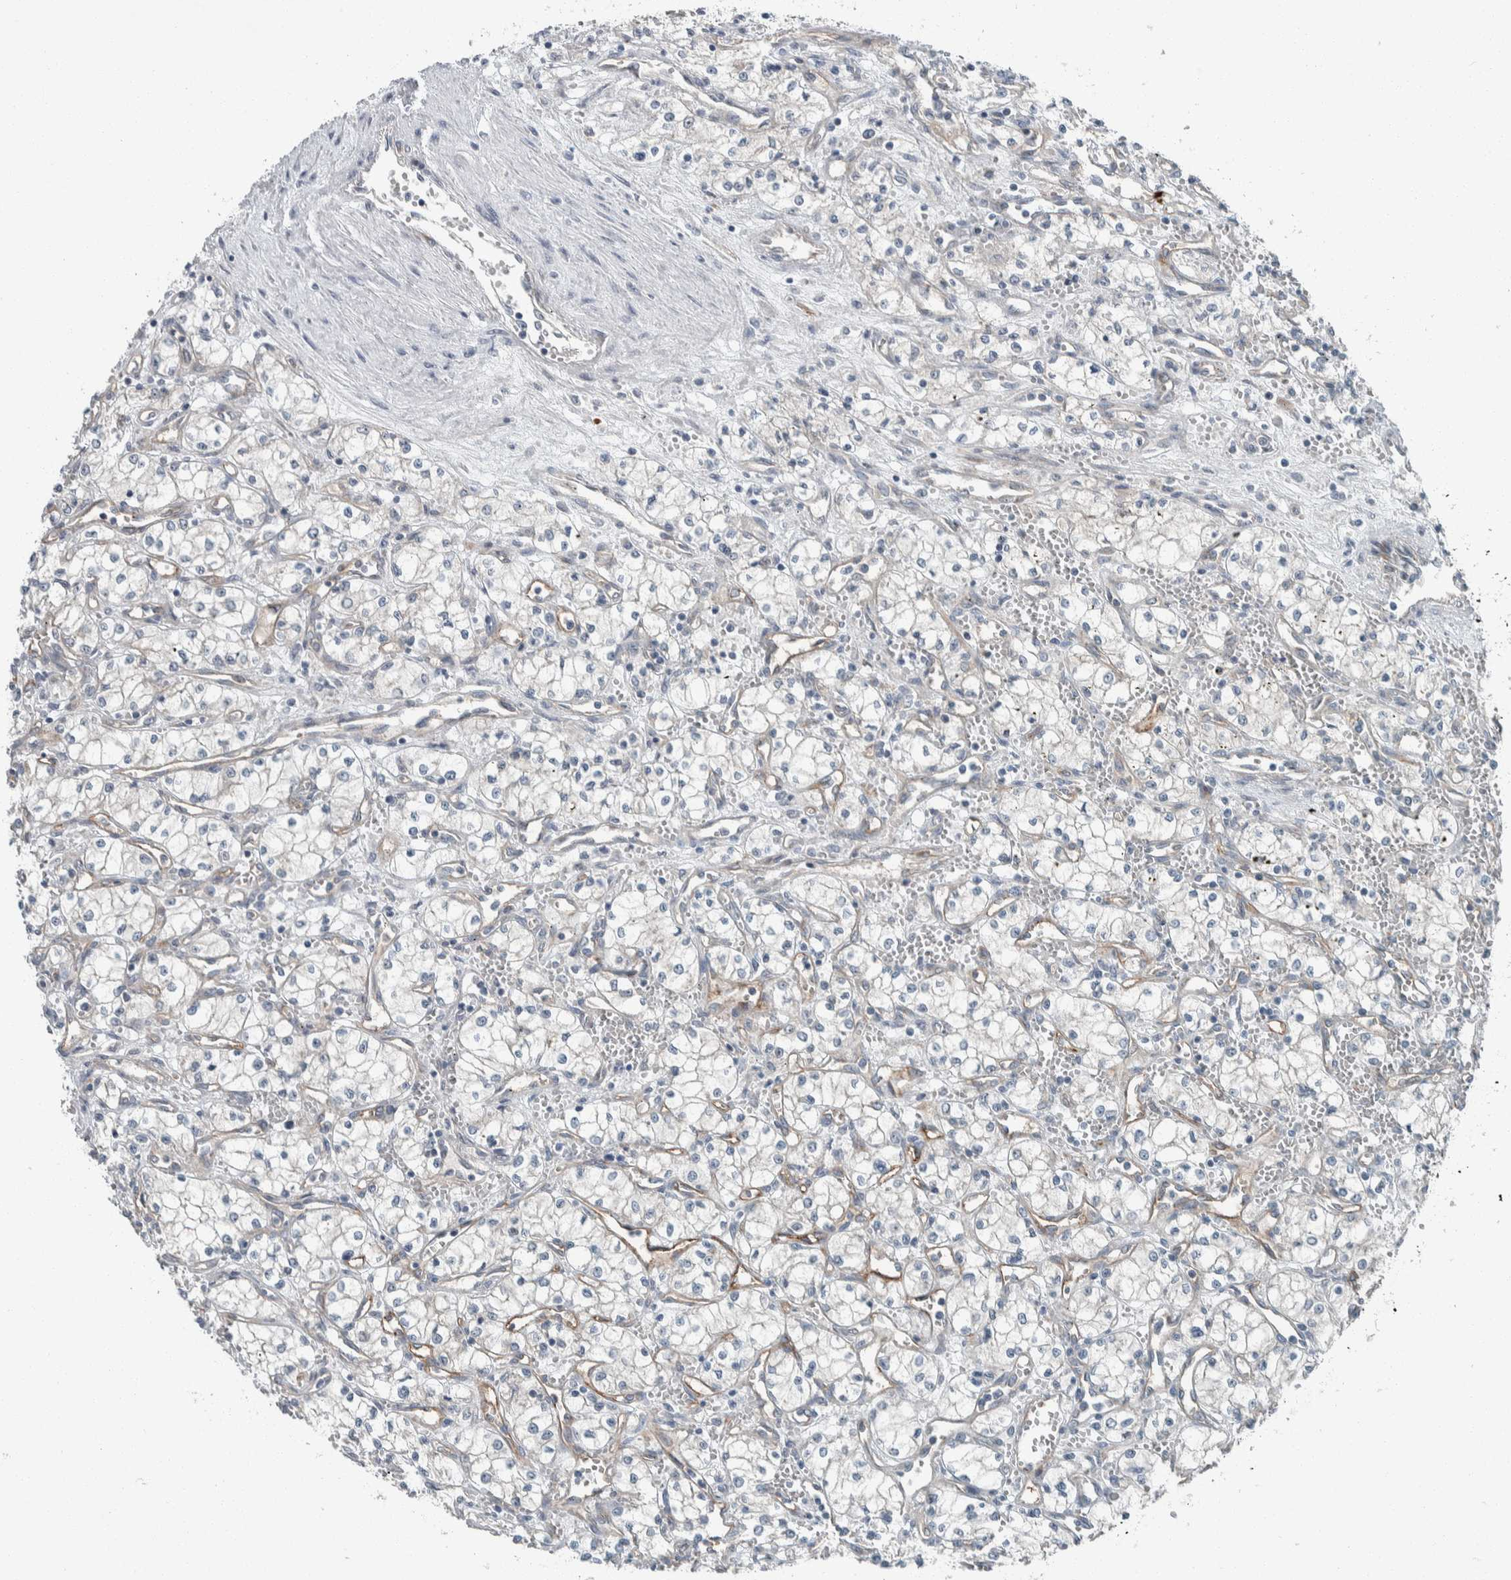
{"staining": {"intensity": "negative", "quantity": "none", "location": "none"}, "tissue": "renal cancer", "cell_type": "Tumor cells", "image_type": "cancer", "snomed": [{"axis": "morphology", "description": "Adenocarcinoma, NOS"}, {"axis": "topography", "description": "Kidney"}], "caption": "Tumor cells show no significant protein expression in renal adenocarcinoma. (Brightfield microscopy of DAB IHC at high magnification).", "gene": "USP25", "patient": {"sex": "male", "age": 59}}